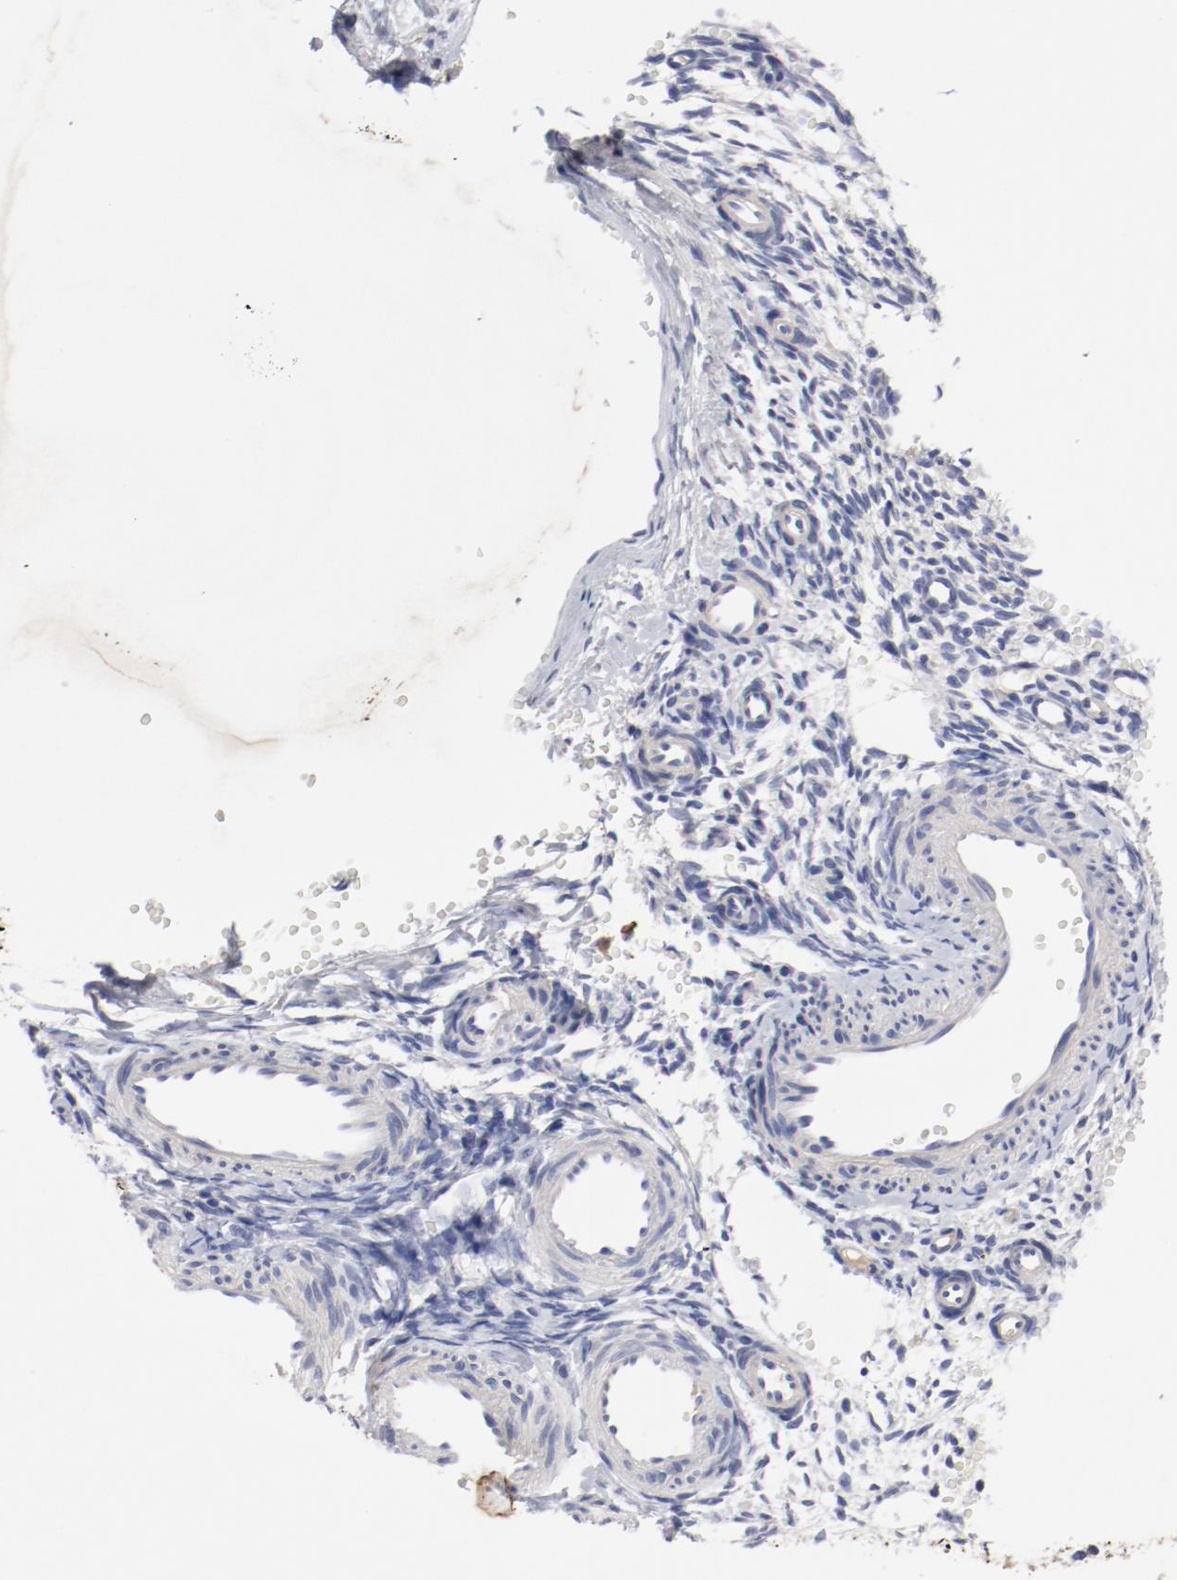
{"staining": {"intensity": "negative", "quantity": "none", "location": "none"}, "tissue": "ovary", "cell_type": "Ovarian stroma cells", "image_type": "normal", "snomed": [{"axis": "morphology", "description": "Normal tissue, NOS"}, {"axis": "topography", "description": "Ovary"}], "caption": "Histopathology image shows no significant protein positivity in ovarian stroma cells of benign ovary. (DAB immunohistochemistry (IHC) with hematoxylin counter stain).", "gene": "TSPAN6", "patient": {"sex": "female", "age": 35}}